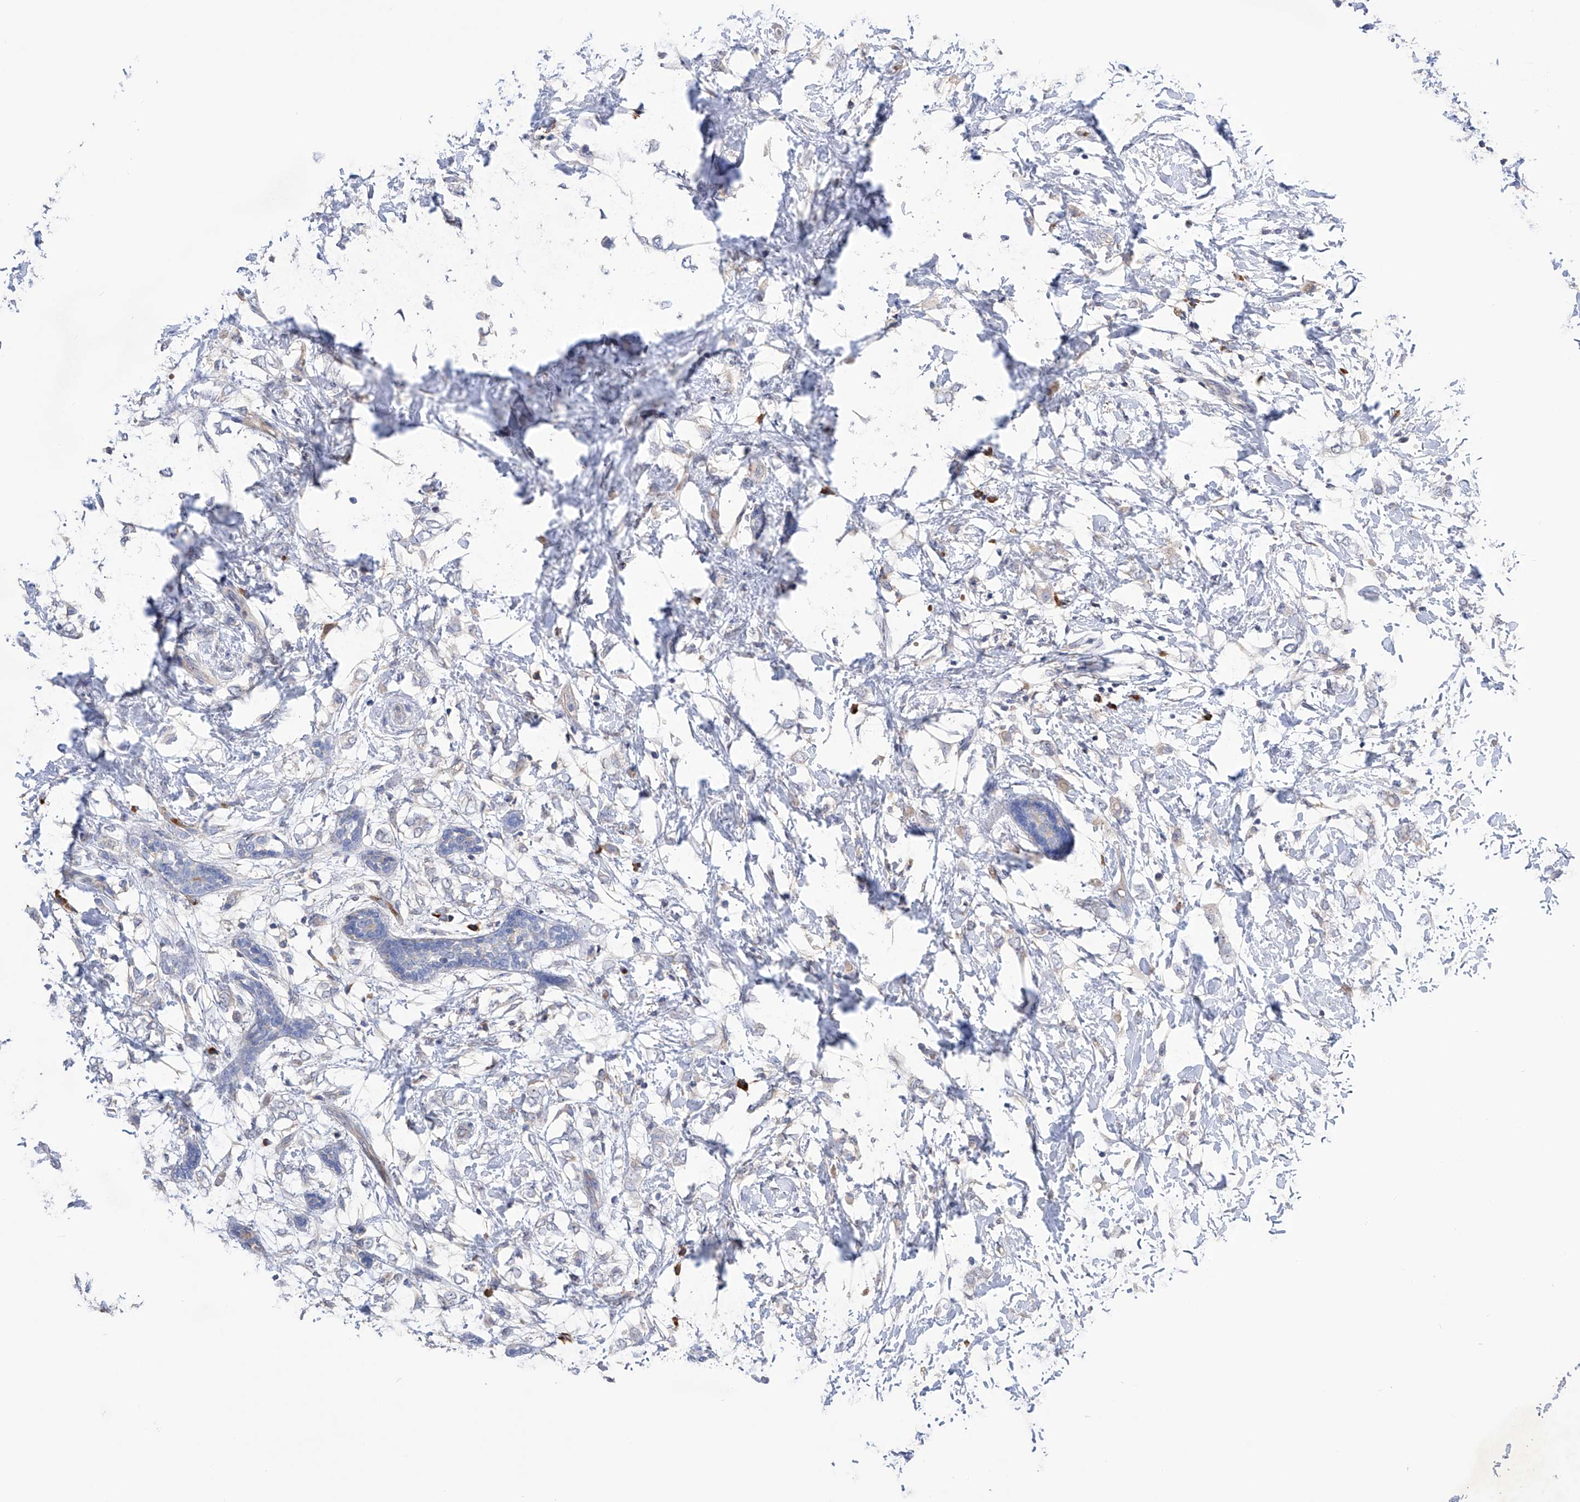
{"staining": {"intensity": "negative", "quantity": "none", "location": "none"}, "tissue": "breast cancer", "cell_type": "Tumor cells", "image_type": "cancer", "snomed": [{"axis": "morphology", "description": "Normal tissue, NOS"}, {"axis": "morphology", "description": "Lobular carcinoma"}, {"axis": "topography", "description": "Breast"}], "caption": "A photomicrograph of breast cancer (lobular carcinoma) stained for a protein exhibits no brown staining in tumor cells. (DAB (3,3'-diaminobenzidine) immunohistochemistry (IHC) with hematoxylin counter stain).", "gene": "NFATC4", "patient": {"sex": "female", "age": 47}}